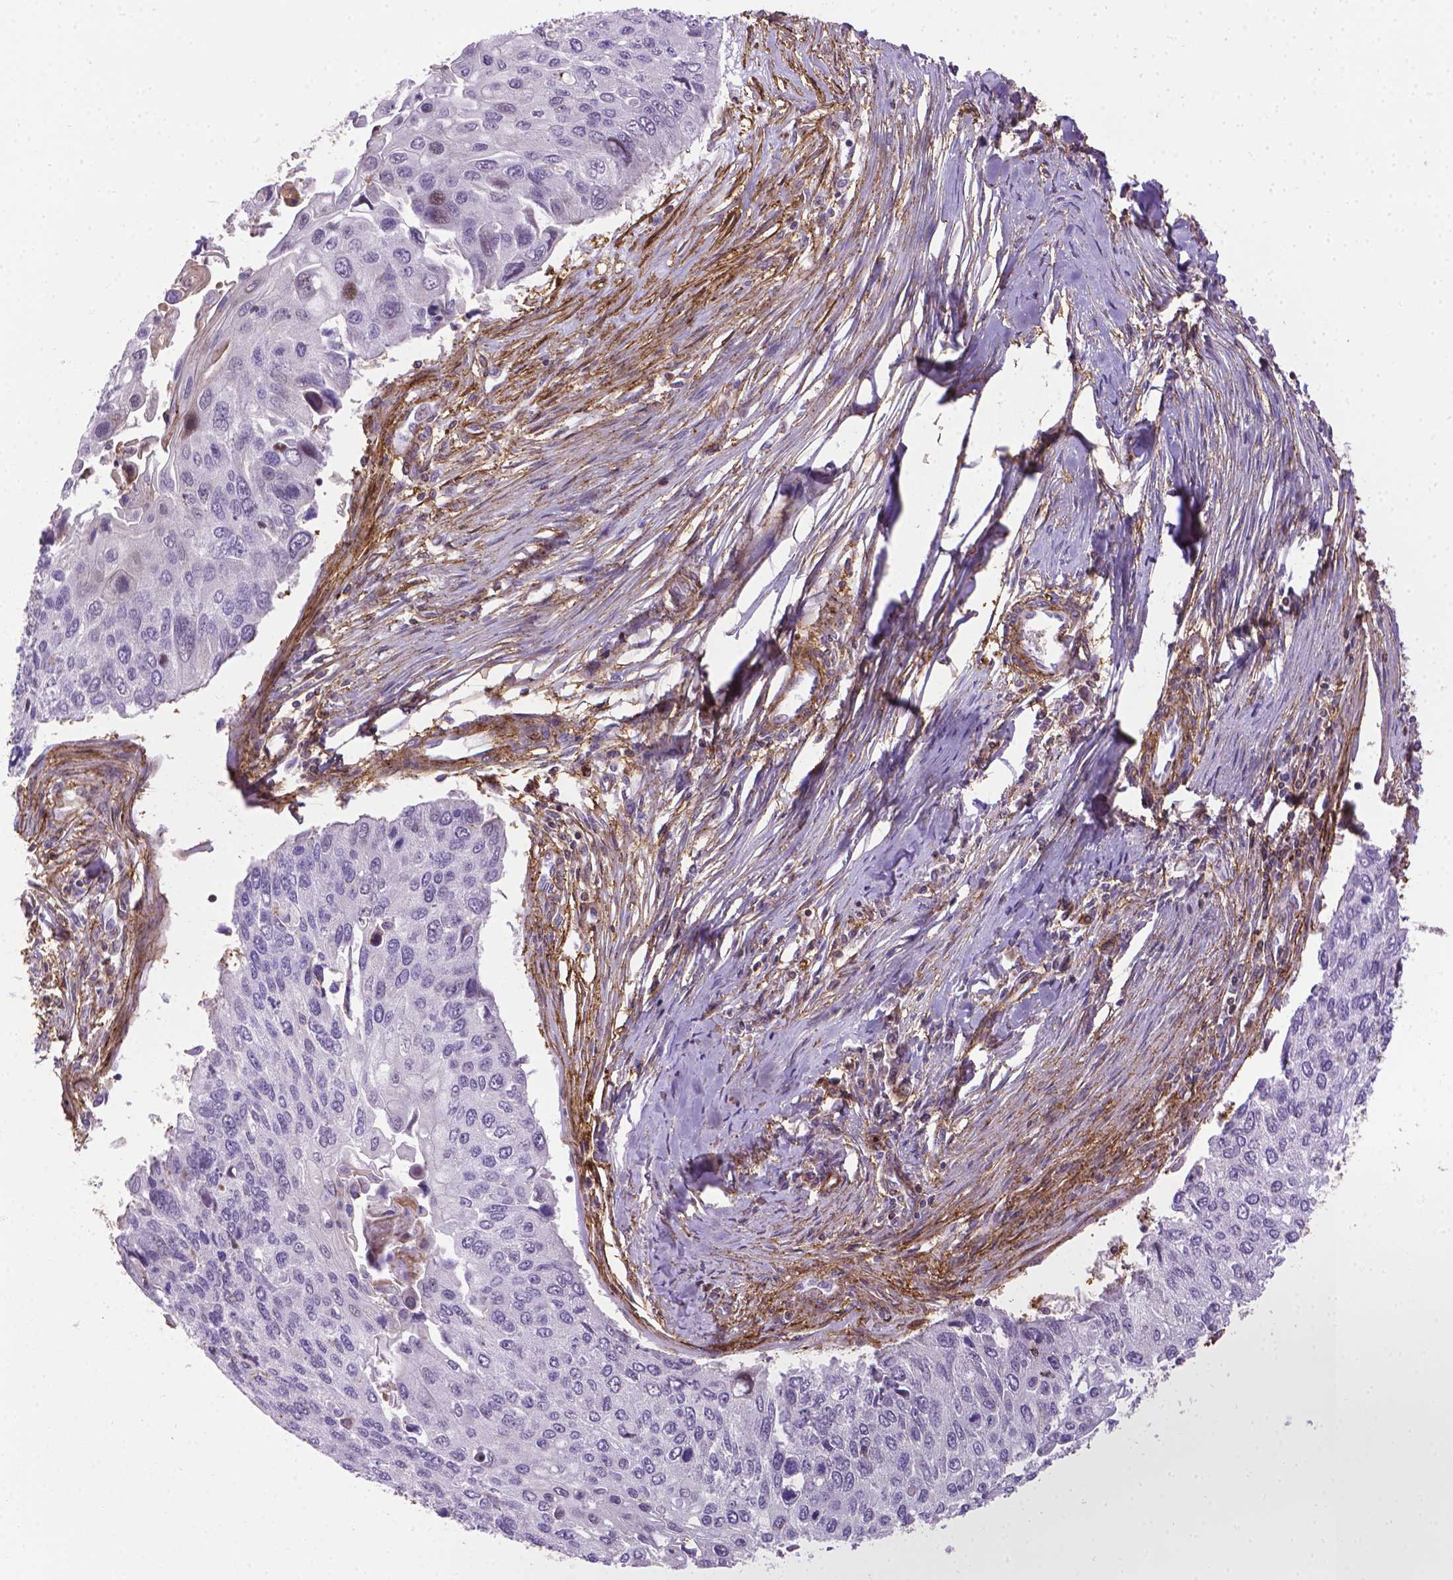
{"staining": {"intensity": "negative", "quantity": "none", "location": "none"}, "tissue": "lung cancer", "cell_type": "Tumor cells", "image_type": "cancer", "snomed": [{"axis": "morphology", "description": "Squamous cell carcinoma, NOS"}, {"axis": "morphology", "description": "Squamous cell carcinoma, metastatic, NOS"}, {"axis": "topography", "description": "Lung"}], "caption": "High magnification brightfield microscopy of lung cancer (metastatic squamous cell carcinoma) stained with DAB (3,3'-diaminobenzidine) (brown) and counterstained with hematoxylin (blue): tumor cells show no significant expression.", "gene": "ACAD10", "patient": {"sex": "male", "age": 63}}